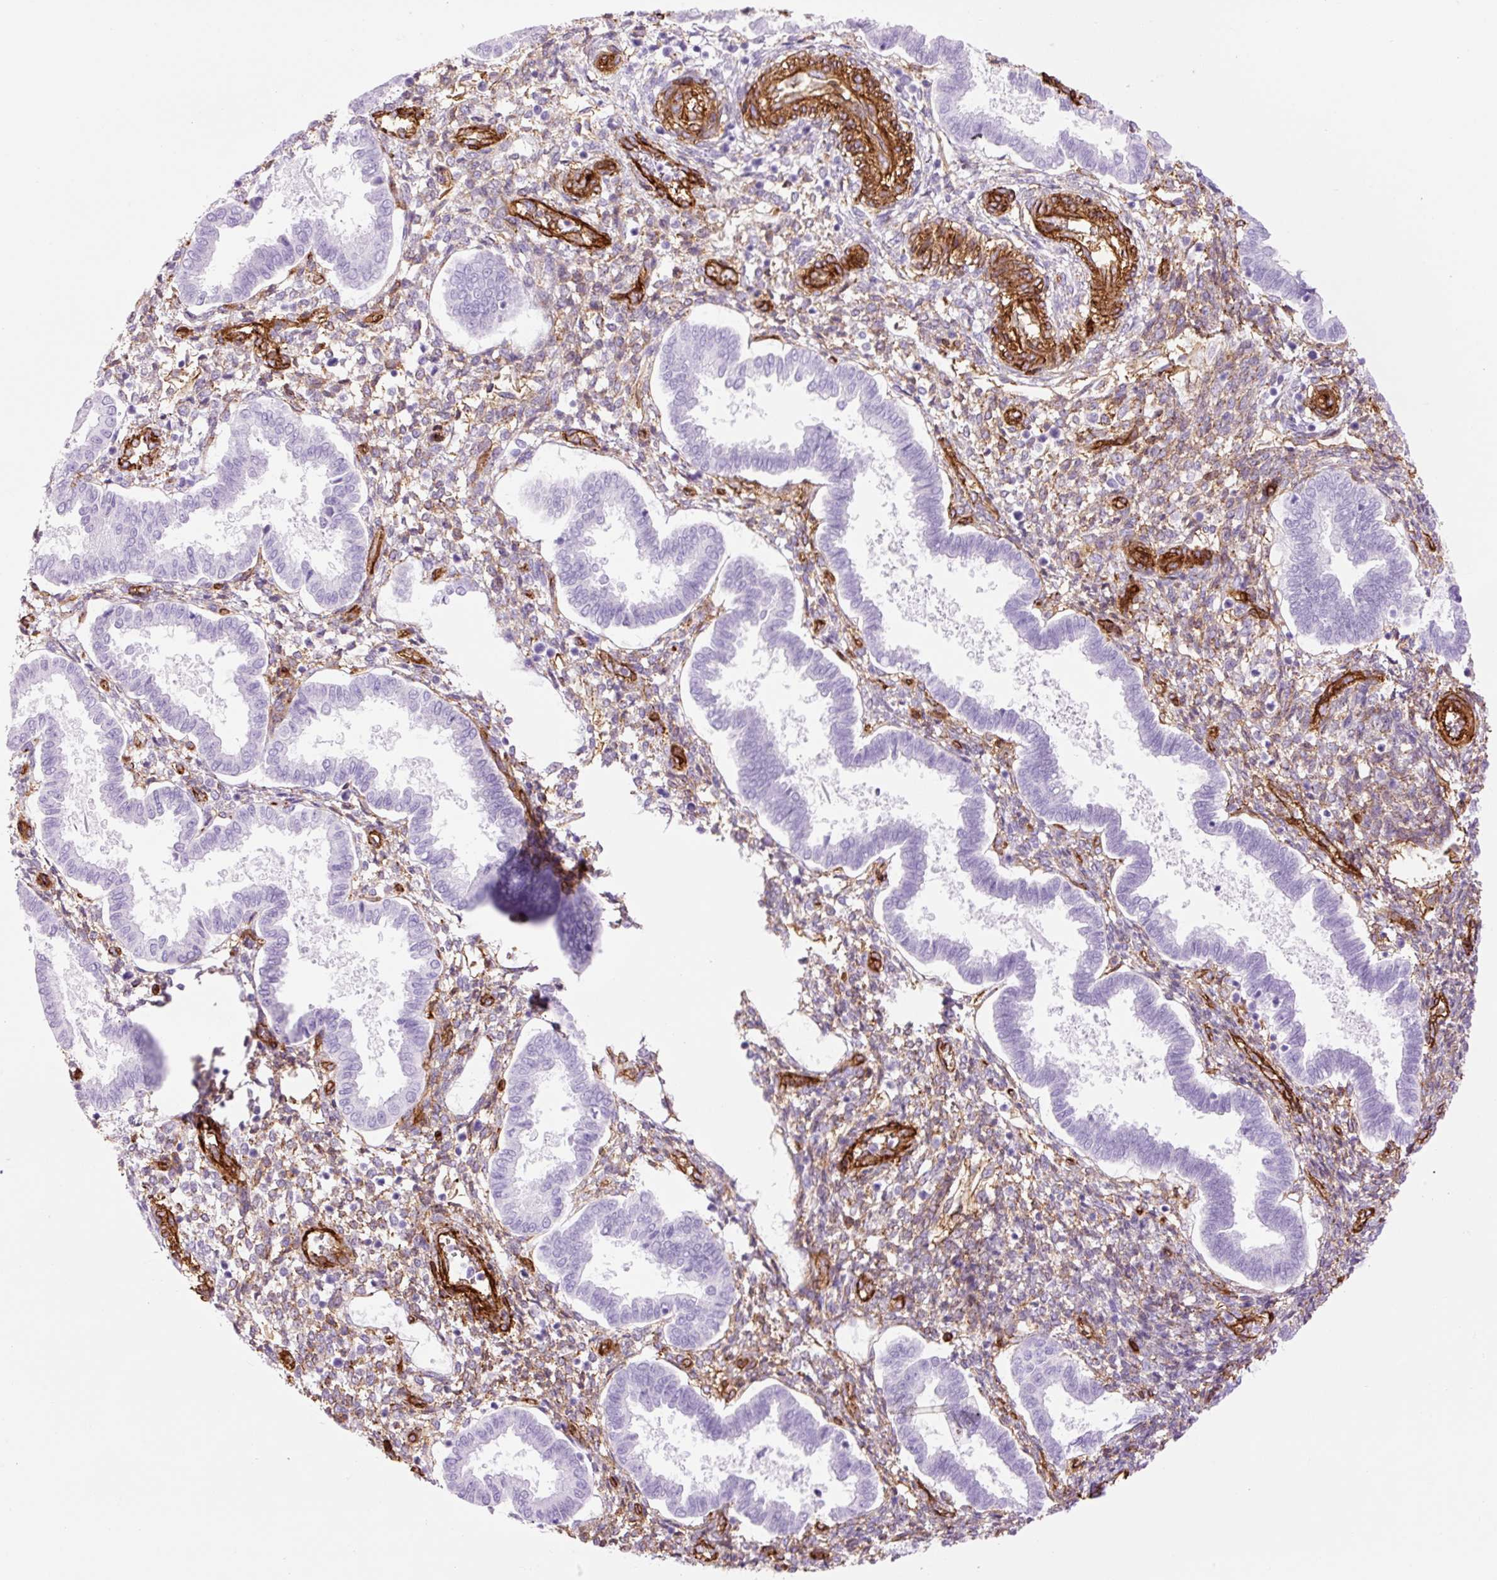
{"staining": {"intensity": "strong", "quantity": "25%-75%", "location": "cytoplasmic/membranous"}, "tissue": "endometrium", "cell_type": "Cells in endometrial stroma", "image_type": "normal", "snomed": [{"axis": "morphology", "description": "Normal tissue, NOS"}, {"axis": "topography", "description": "Endometrium"}], "caption": "Normal endometrium was stained to show a protein in brown. There is high levels of strong cytoplasmic/membranous positivity in approximately 25%-75% of cells in endometrial stroma. Immunohistochemistry (ihc) stains the protein of interest in brown and the nuclei are stained blue.", "gene": "CAV1", "patient": {"sex": "female", "age": 24}}